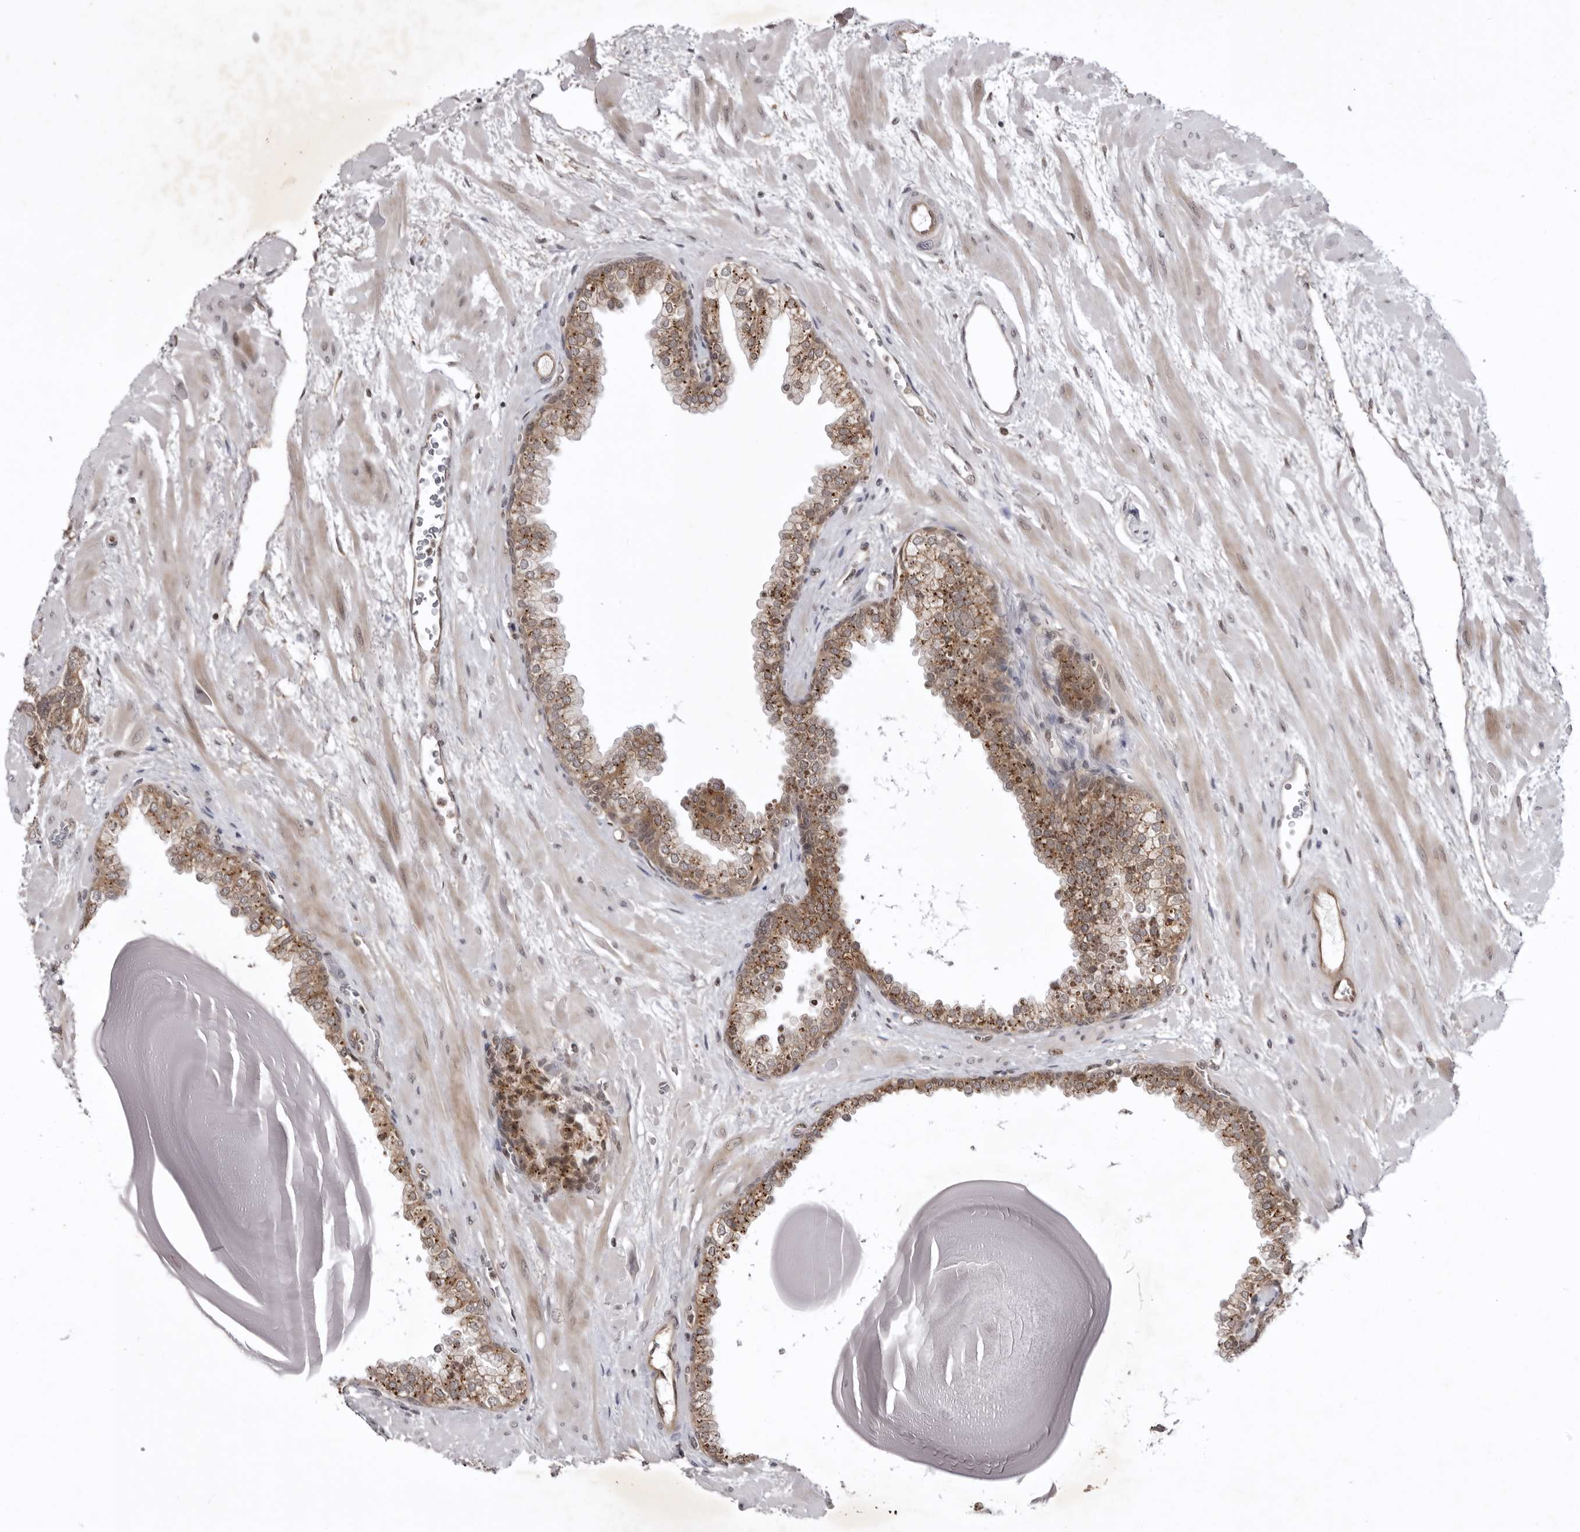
{"staining": {"intensity": "moderate", "quantity": "25%-75%", "location": "cytoplasmic/membranous"}, "tissue": "prostate", "cell_type": "Glandular cells", "image_type": "normal", "snomed": [{"axis": "morphology", "description": "Normal tissue, NOS"}, {"axis": "topography", "description": "Prostate"}], "caption": "Immunohistochemistry of benign prostate shows medium levels of moderate cytoplasmic/membranous expression in approximately 25%-75% of glandular cells.", "gene": "USP43", "patient": {"sex": "male", "age": 48}}